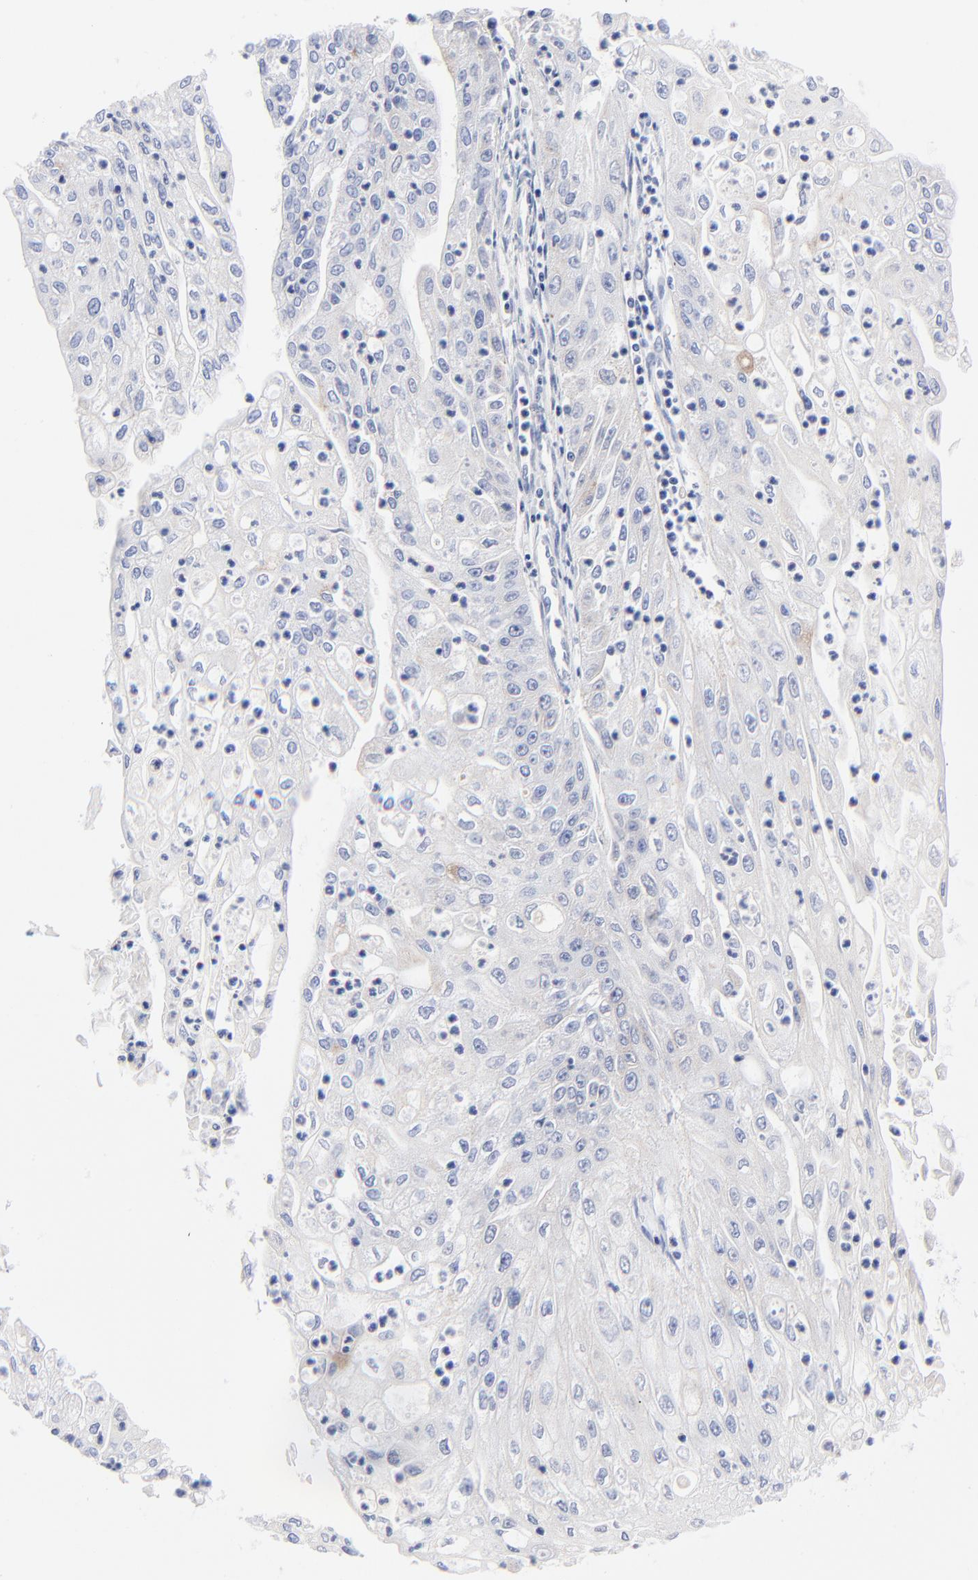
{"staining": {"intensity": "negative", "quantity": "none", "location": "none"}, "tissue": "endometrial cancer", "cell_type": "Tumor cells", "image_type": "cancer", "snomed": [{"axis": "morphology", "description": "Adenocarcinoma, NOS"}, {"axis": "topography", "description": "Endometrium"}], "caption": "An image of endometrial cancer (adenocarcinoma) stained for a protein shows no brown staining in tumor cells. The staining was performed using DAB (3,3'-diaminobenzidine) to visualize the protein expression in brown, while the nuclei were stained in blue with hematoxylin (Magnification: 20x).", "gene": "FBLN2", "patient": {"sex": "female", "age": 75}}